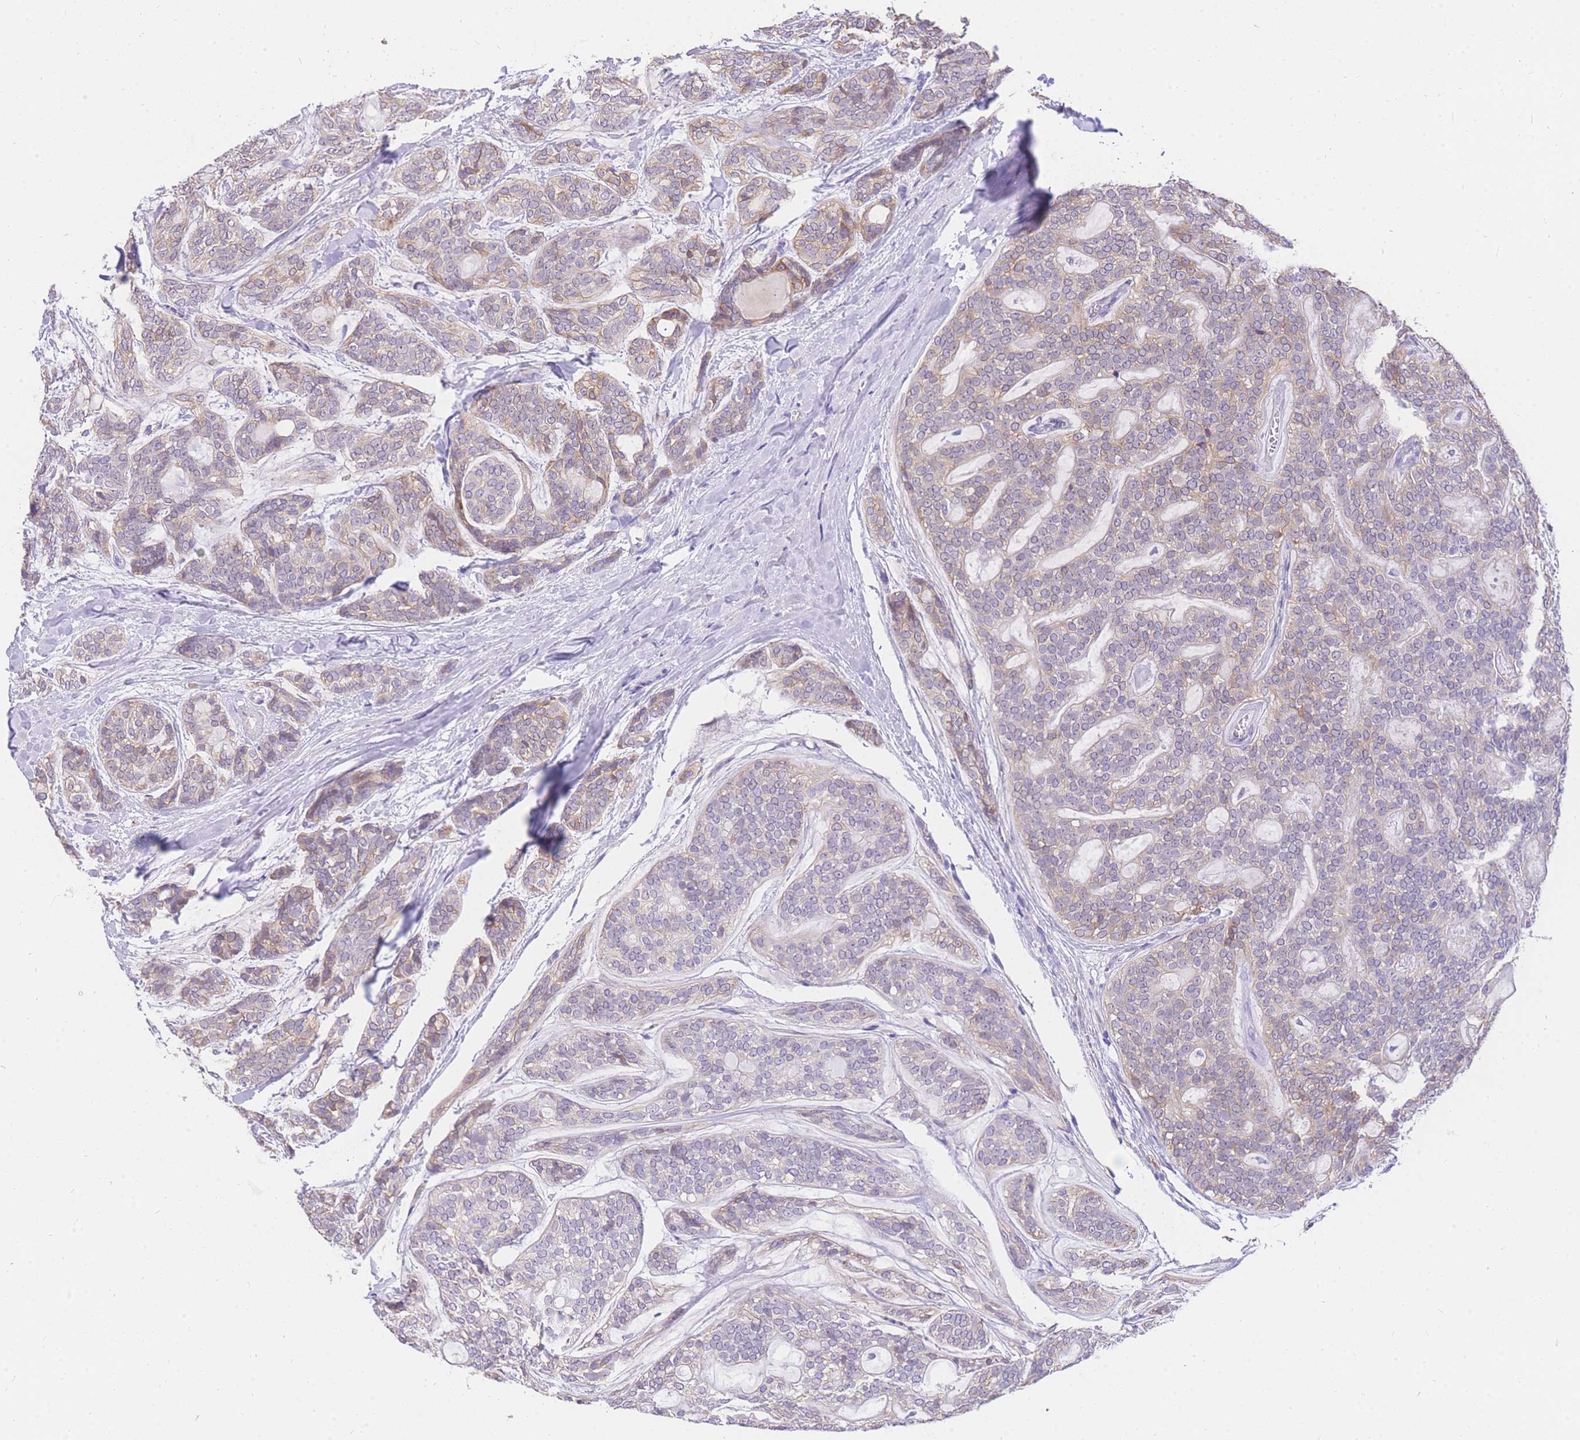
{"staining": {"intensity": "weak", "quantity": "25%-75%", "location": "cytoplasmic/membranous"}, "tissue": "head and neck cancer", "cell_type": "Tumor cells", "image_type": "cancer", "snomed": [{"axis": "morphology", "description": "Adenocarcinoma, NOS"}, {"axis": "topography", "description": "Head-Neck"}], "caption": "High-power microscopy captured an immunohistochemistry (IHC) micrograph of head and neck cancer, revealing weak cytoplasmic/membranous positivity in about 25%-75% of tumor cells. The staining was performed using DAB (3,3'-diaminobenzidine) to visualize the protein expression in brown, while the nuclei were stained in blue with hematoxylin (Magnification: 20x).", "gene": "C2orf88", "patient": {"sex": "male", "age": 66}}